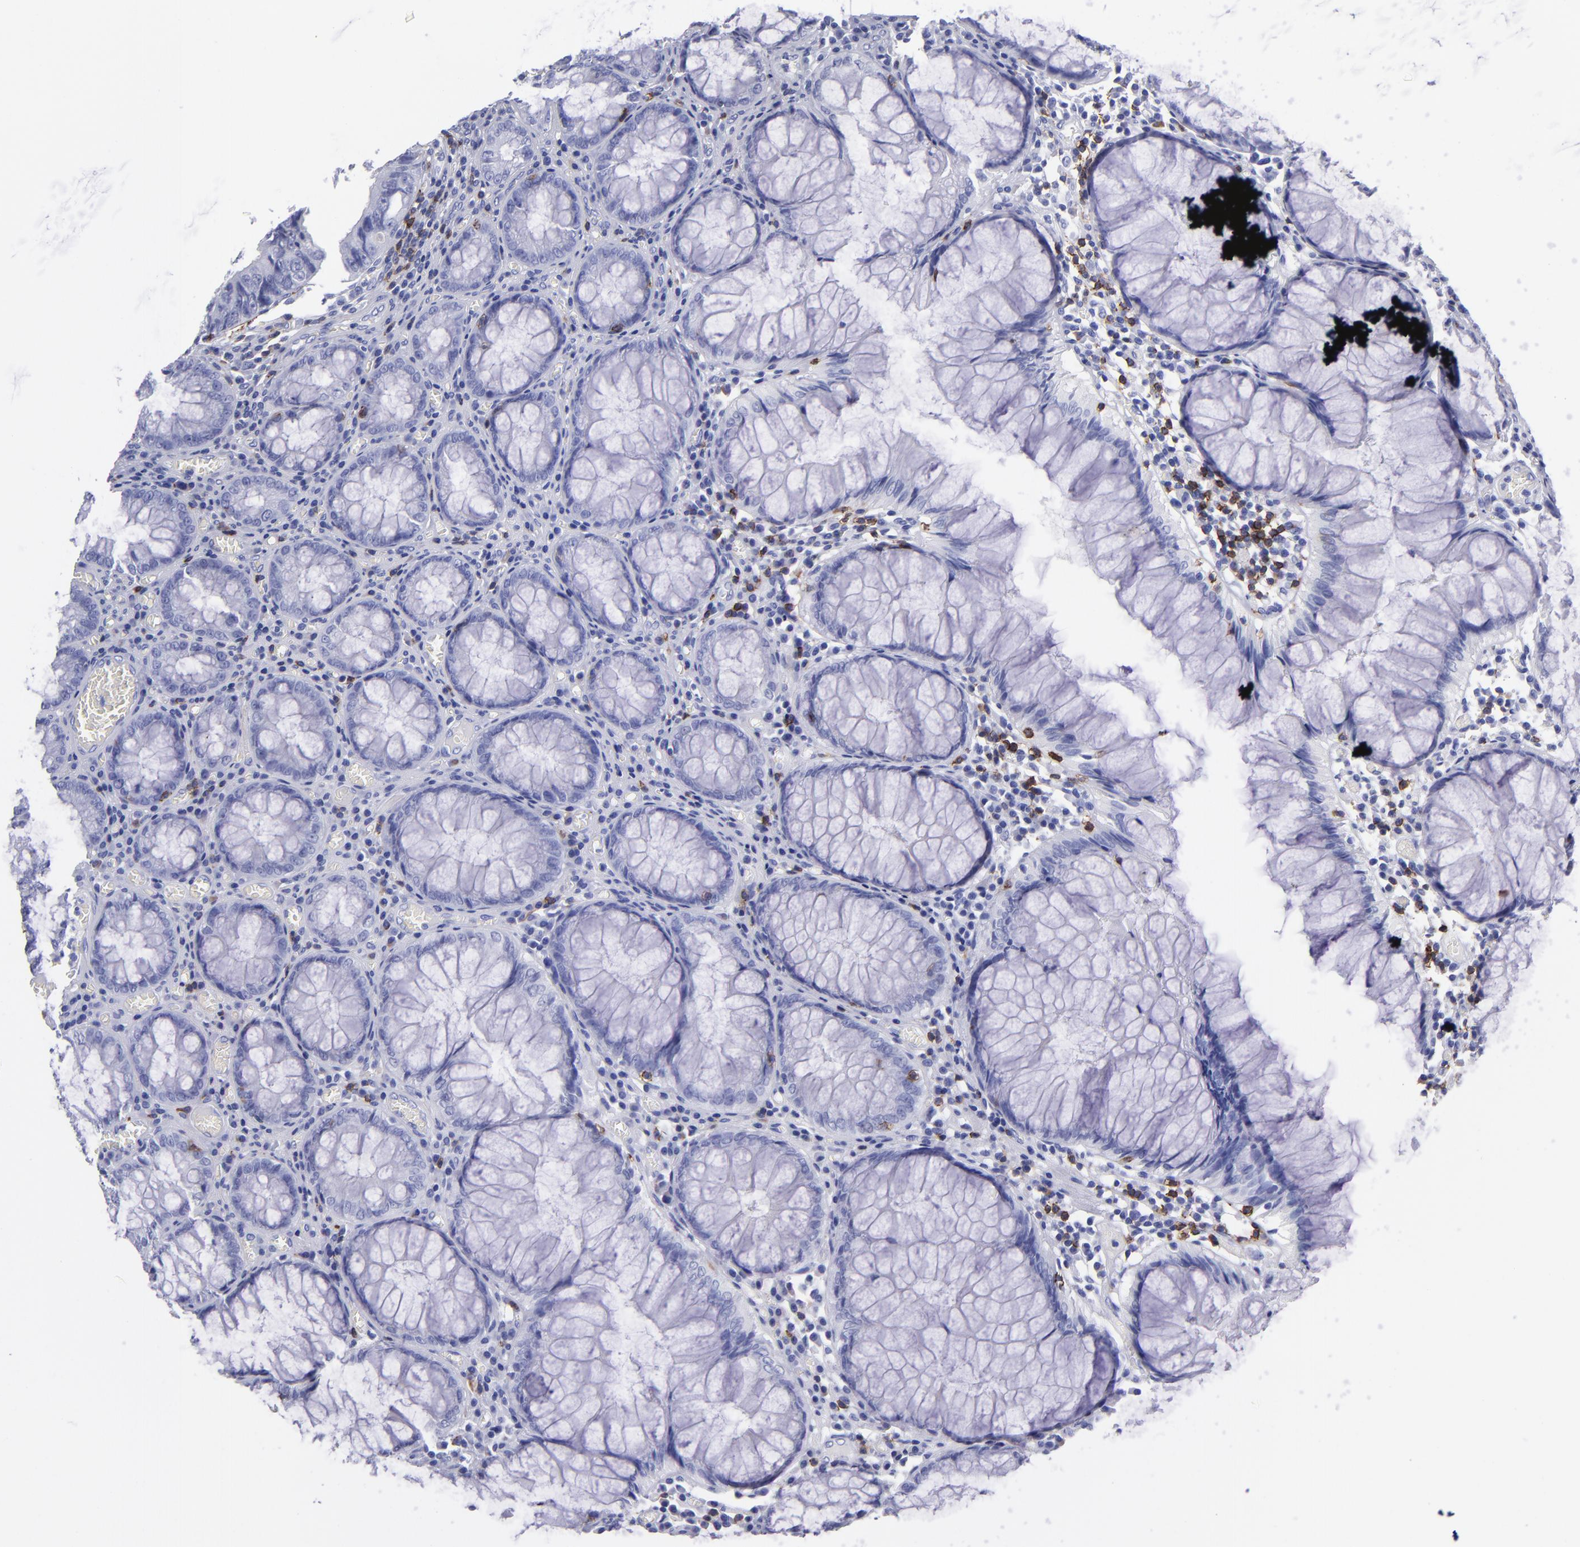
{"staining": {"intensity": "negative", "quantity": "none", "location": "none"}, "tissue": "colorectal cancer", "cell_type": "Tumor cells", "image_type": "cancer", "snomed": [{"axis": "morphology", "description": "Adenocarcinoma, NOS"}, {"axis": "topography", "description": "Rectum"}], "caption": "The image reveals no staining of tumor cells in adenocarcinoma (colorectal). Nuclei are stained in blue.", "gene": "CD6", "patient": {"sex": "female", "age": 98}}